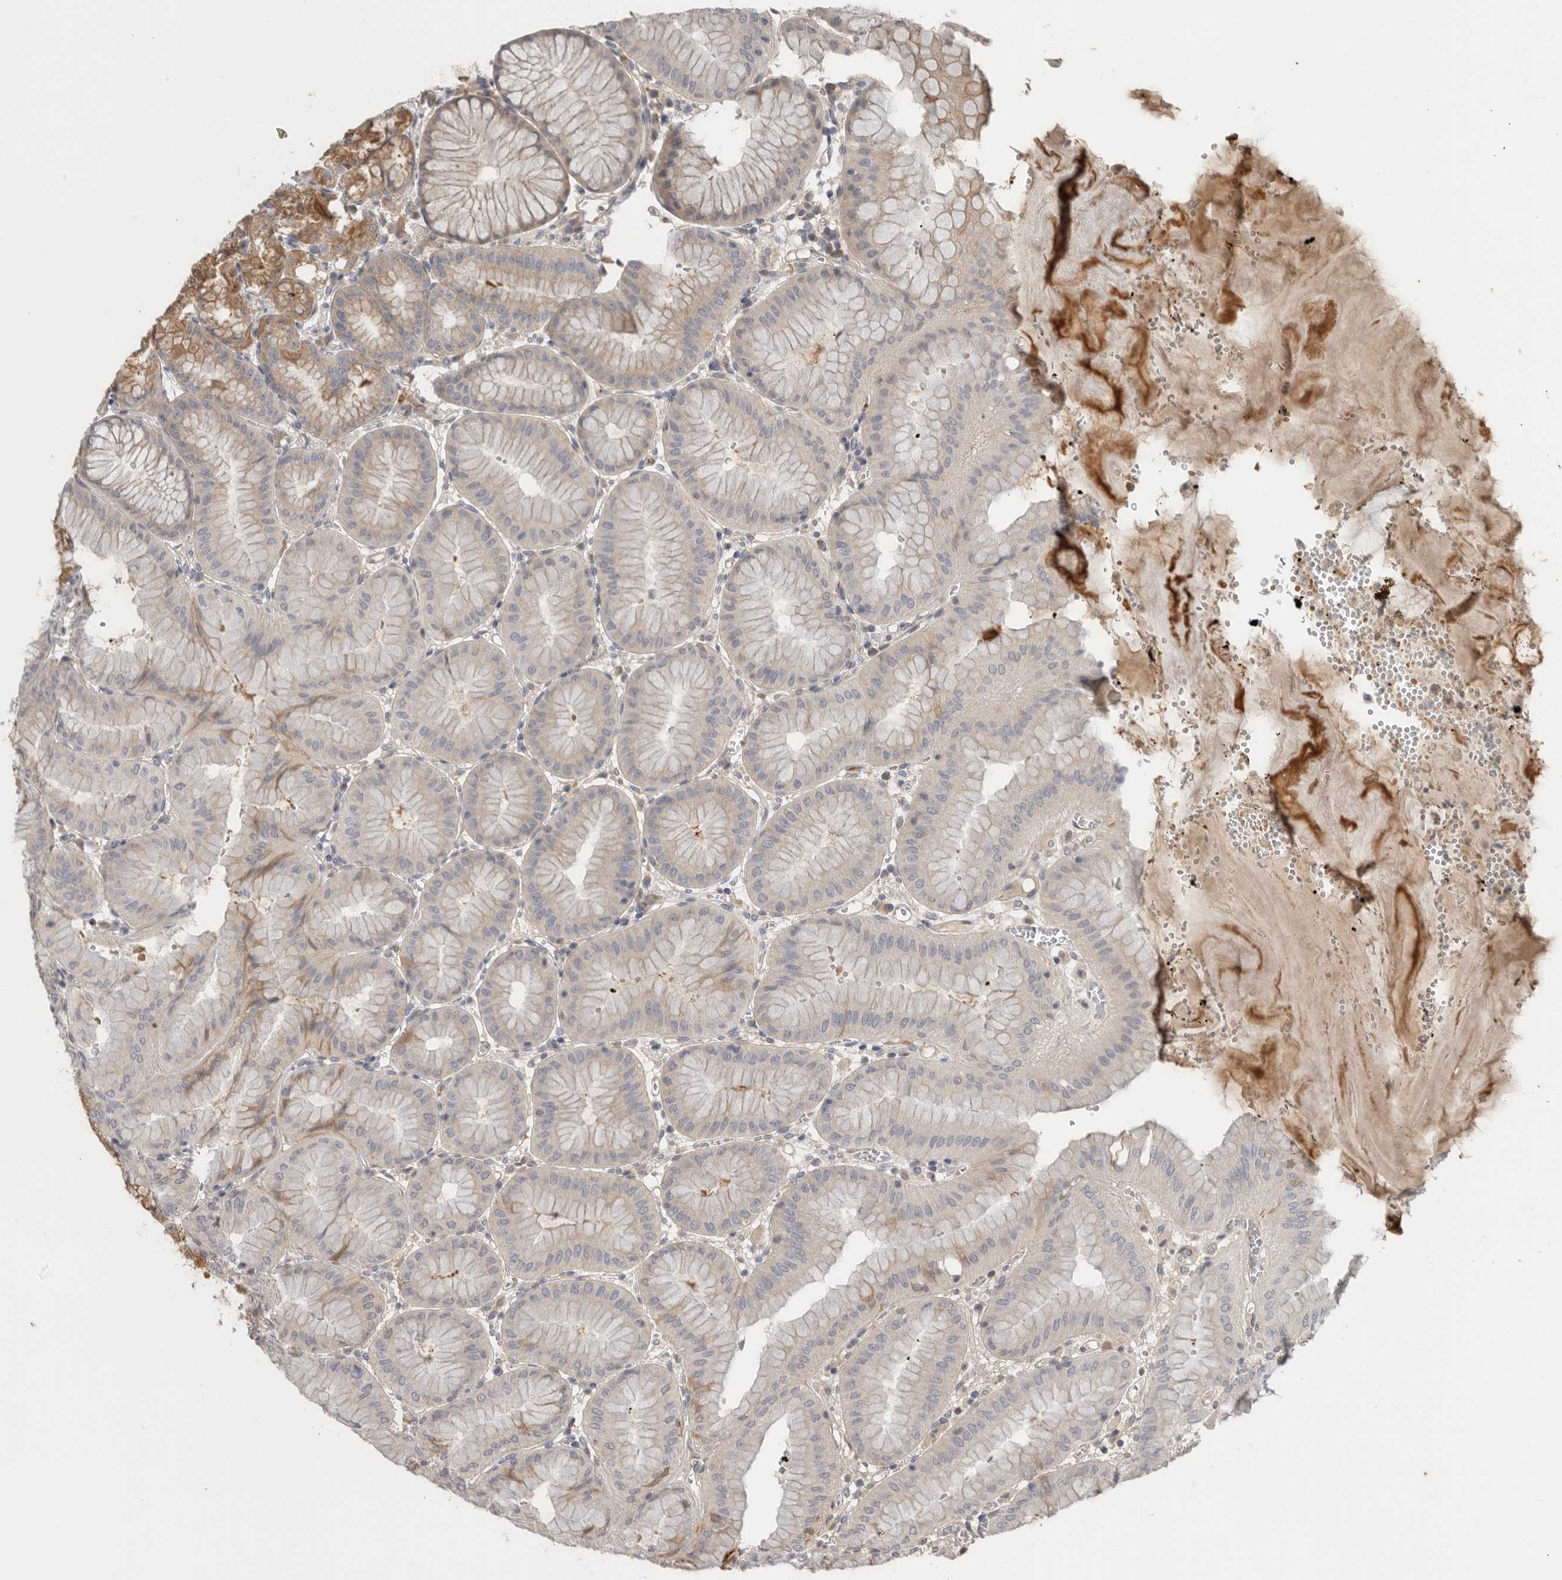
{"staining": {"intensity": "moderate", "quantity": "25%-75%", "location": "cytoplasmic/membranous"}, "tissue": "stomach", "cell_type": "Glandular cells", "image_type": "normal", "snomed": [{"axis": "morphology", "description": "Normal tissue, NOS"}, {"axis": "topography", "description": "Stomach, lower"}], "caption": "There is medium levels of moderate cytoplasmic/membranous staining in glandular cells of unremarkable stomach, as demonstrated by immunohistochemical staining (brown color).", "gene": "KLK5", "patient": {"sex": "male", "age": 71}}